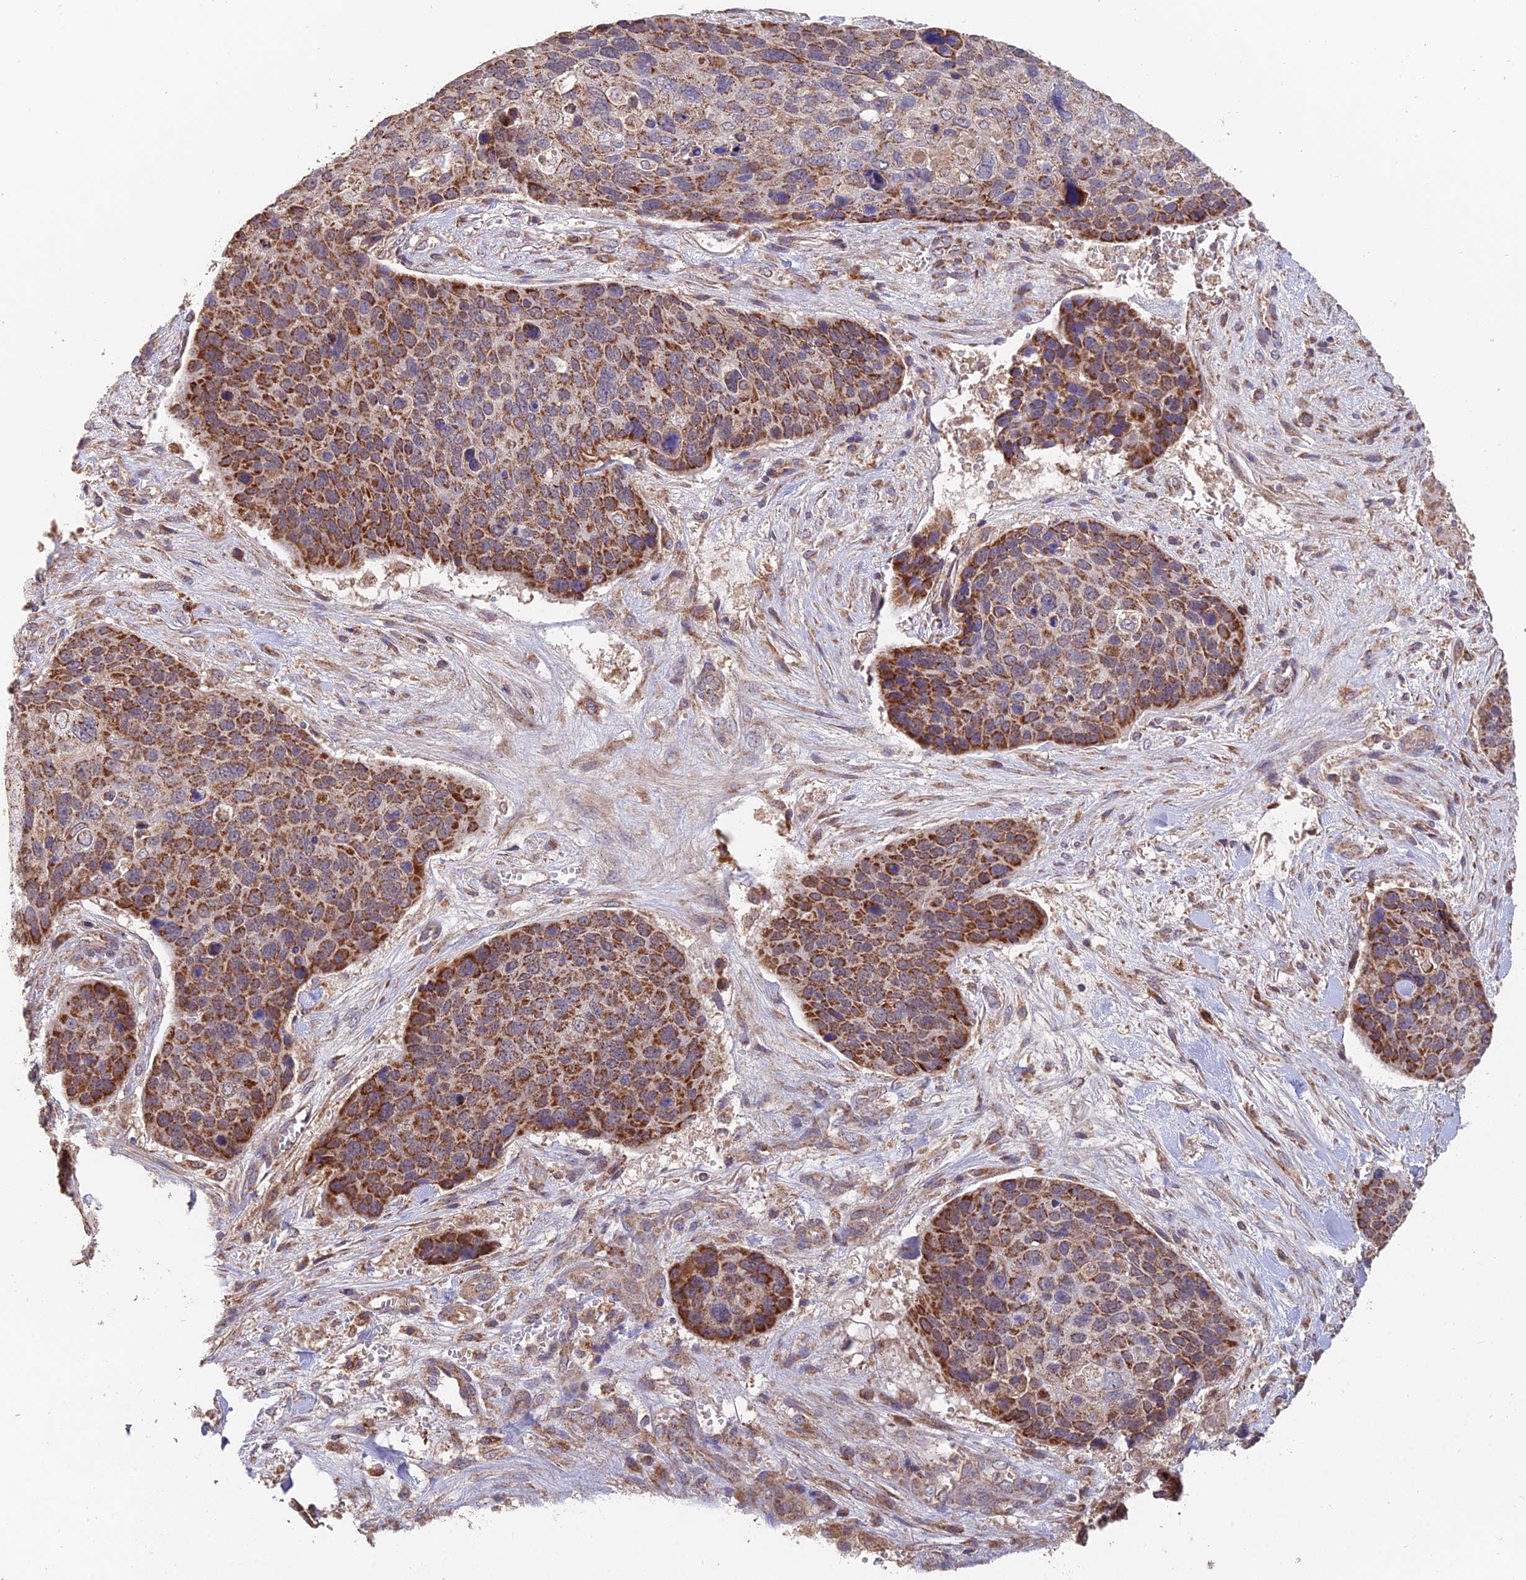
{"staining": {"intensity": "strong", "quantity": ">75%", "location": "cytoplasmic/membranous"}, "tissue": "skin cancer", "cell_type": "Tumor cells", "image_type": "cancer", "snomed": [{"axis": "morphology", "description": "Basal cell carcinoma"}, {"axis": "topography", "description": "Skin"}], "caption": "This photomicrograph reveals basal cell carcinoma (skin) stained with IHC to label a protein in brown. The cytoplasmic/membranous of tumor cells show strong positivity for the protein. Nuclei are counter-stained blue.", "gene": "IFT22", "patient": {"sex": "female", "age": 74}}